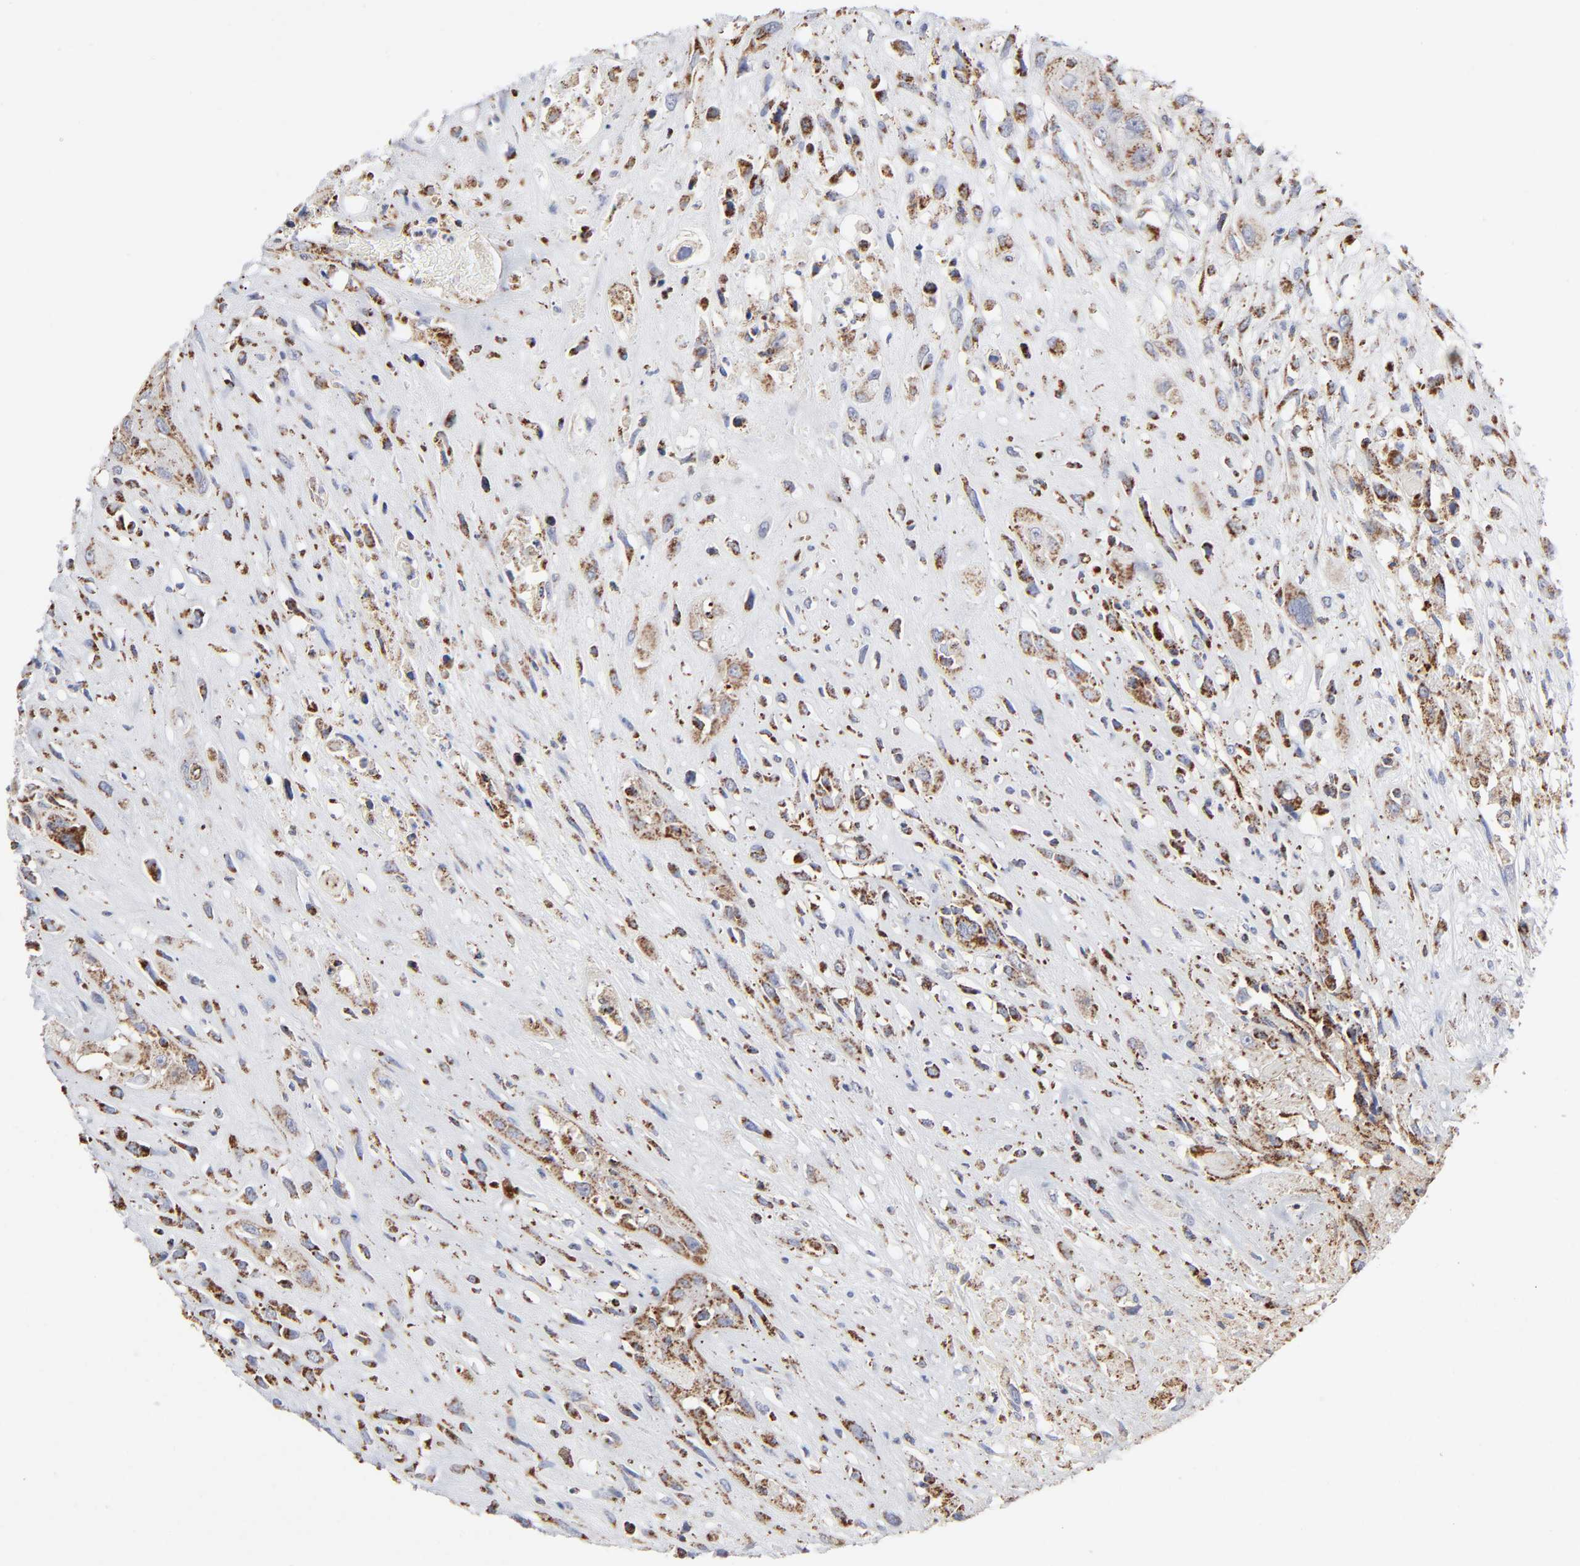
{"staining": {"intensity": "strong", "quantity": ">75%", "location": "cytoplasmic/membranous"}, "tissue": "head and neck cancer", "cell_type": "Tumor cells", "image_type": "cancer", "snomed": [{"axis": "morphology", "description": "Necrosis, NOS"}, {"axis": "morphology", "description": "Neoplasm, malignant, NOS"}, {"axis": "topography", "description": "Salivary gland"}, {"axis": "topography", "description": "Head-Neck"}], "caption": "Immunohistochemical staining of head and neck malignant neoplasm shows strong cytoplasmic/membranous protein staining in about >75% of tumor cells.", "gene": "ASB3", "patient": {"sex": "male", "age": 43}}